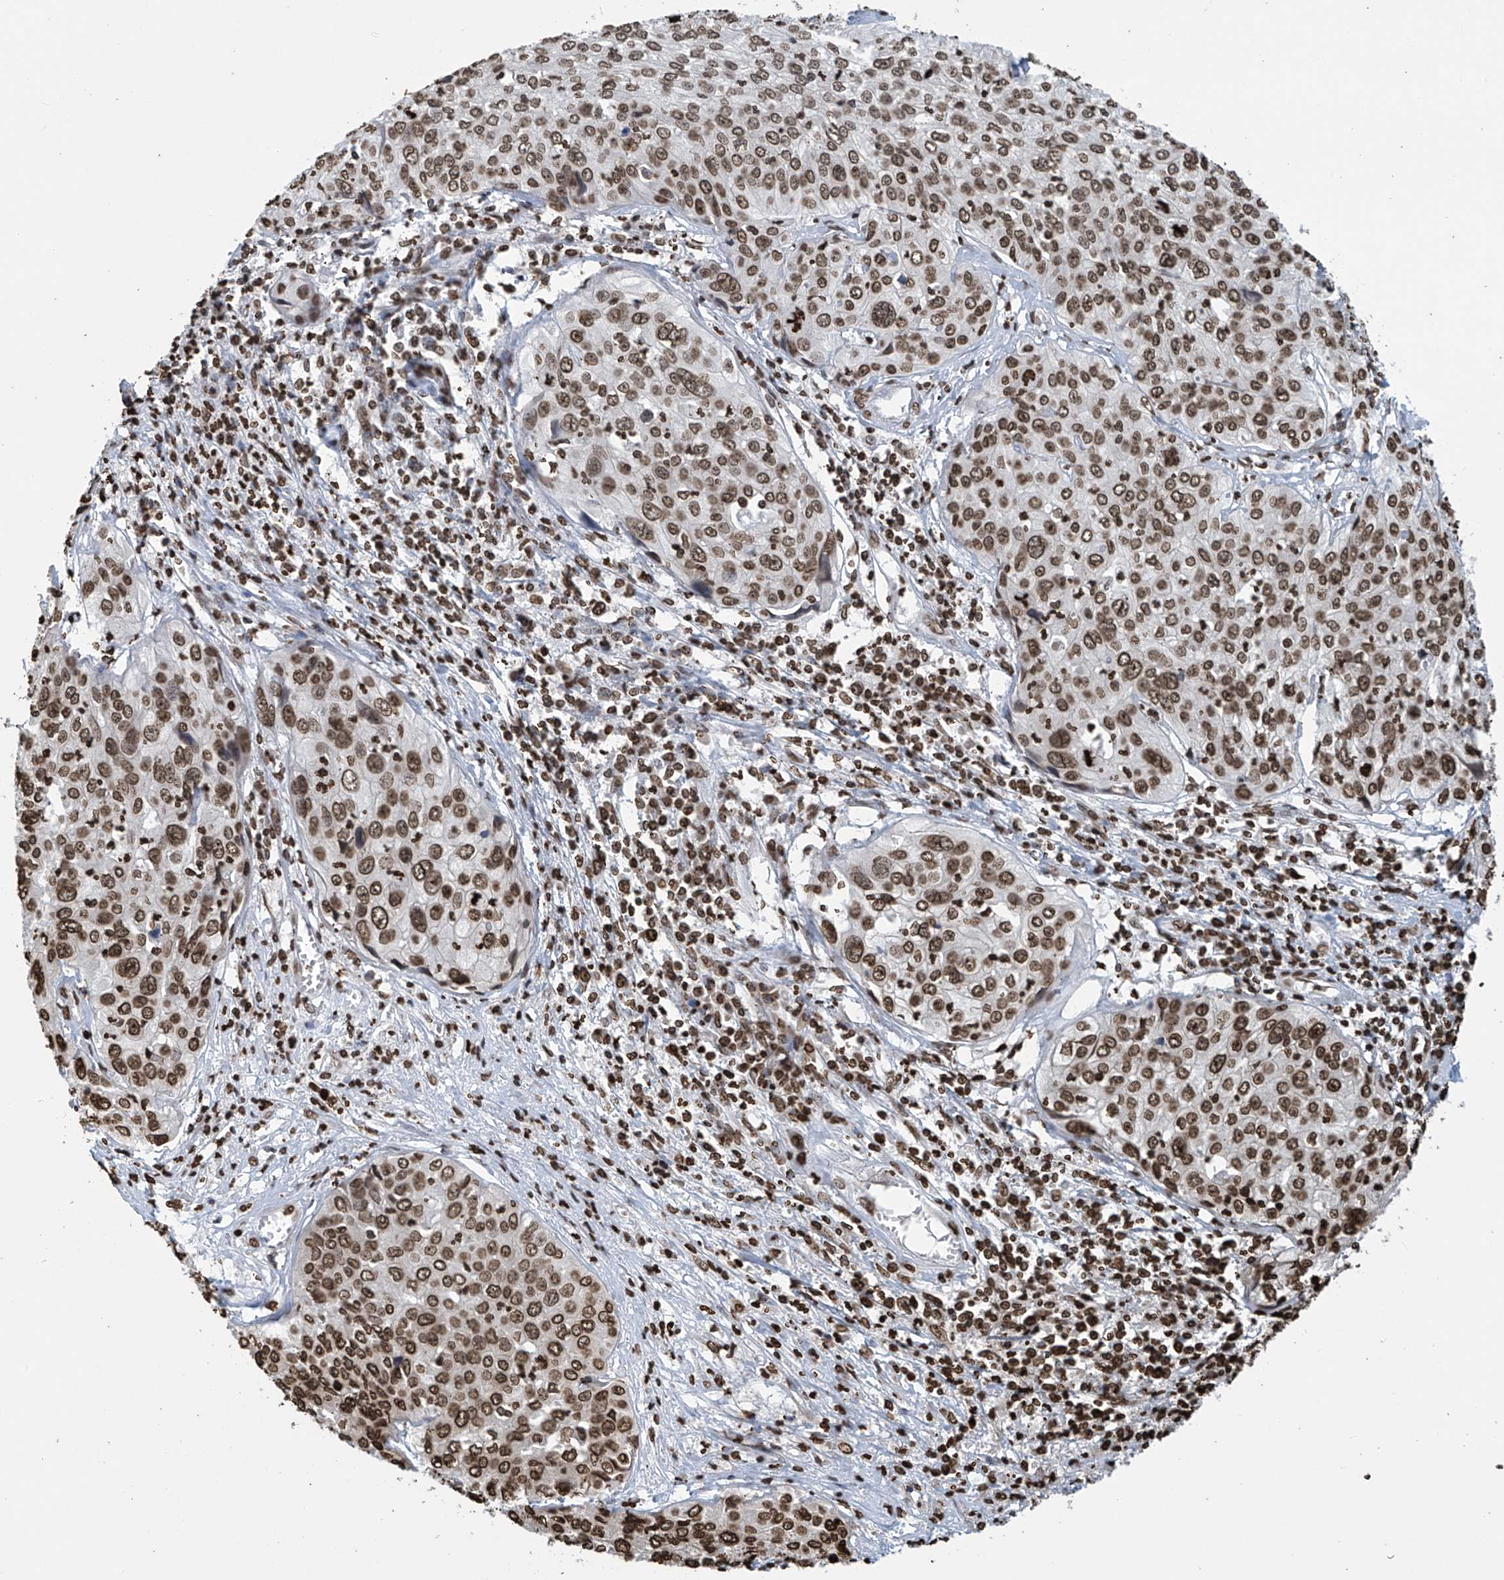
{"staining": {"intensity": "moderate", "quantity": ">75%", "location": "nuclear"}, "tissue": "cervical cancer", "cell_type": "Tumor cells", "image_type": "cancer", "snomed": [{"axis": "morphology", "description": "Squamous cell carcinoma, NOS"}, {"axis": "topography", "description": "Cervix"}], "caption": "IHC photomicrograph of neoplastic tissue: squamous cell carcinoma (cervical) stained using immunohistochemistry exhibits medium levels of moderate protein expression localized specifically in the nuclear of tumor cells, appearing as a nuclear brown color.", "gene": "DPPA2", "patient": {"sex": "female", "age": 31}}